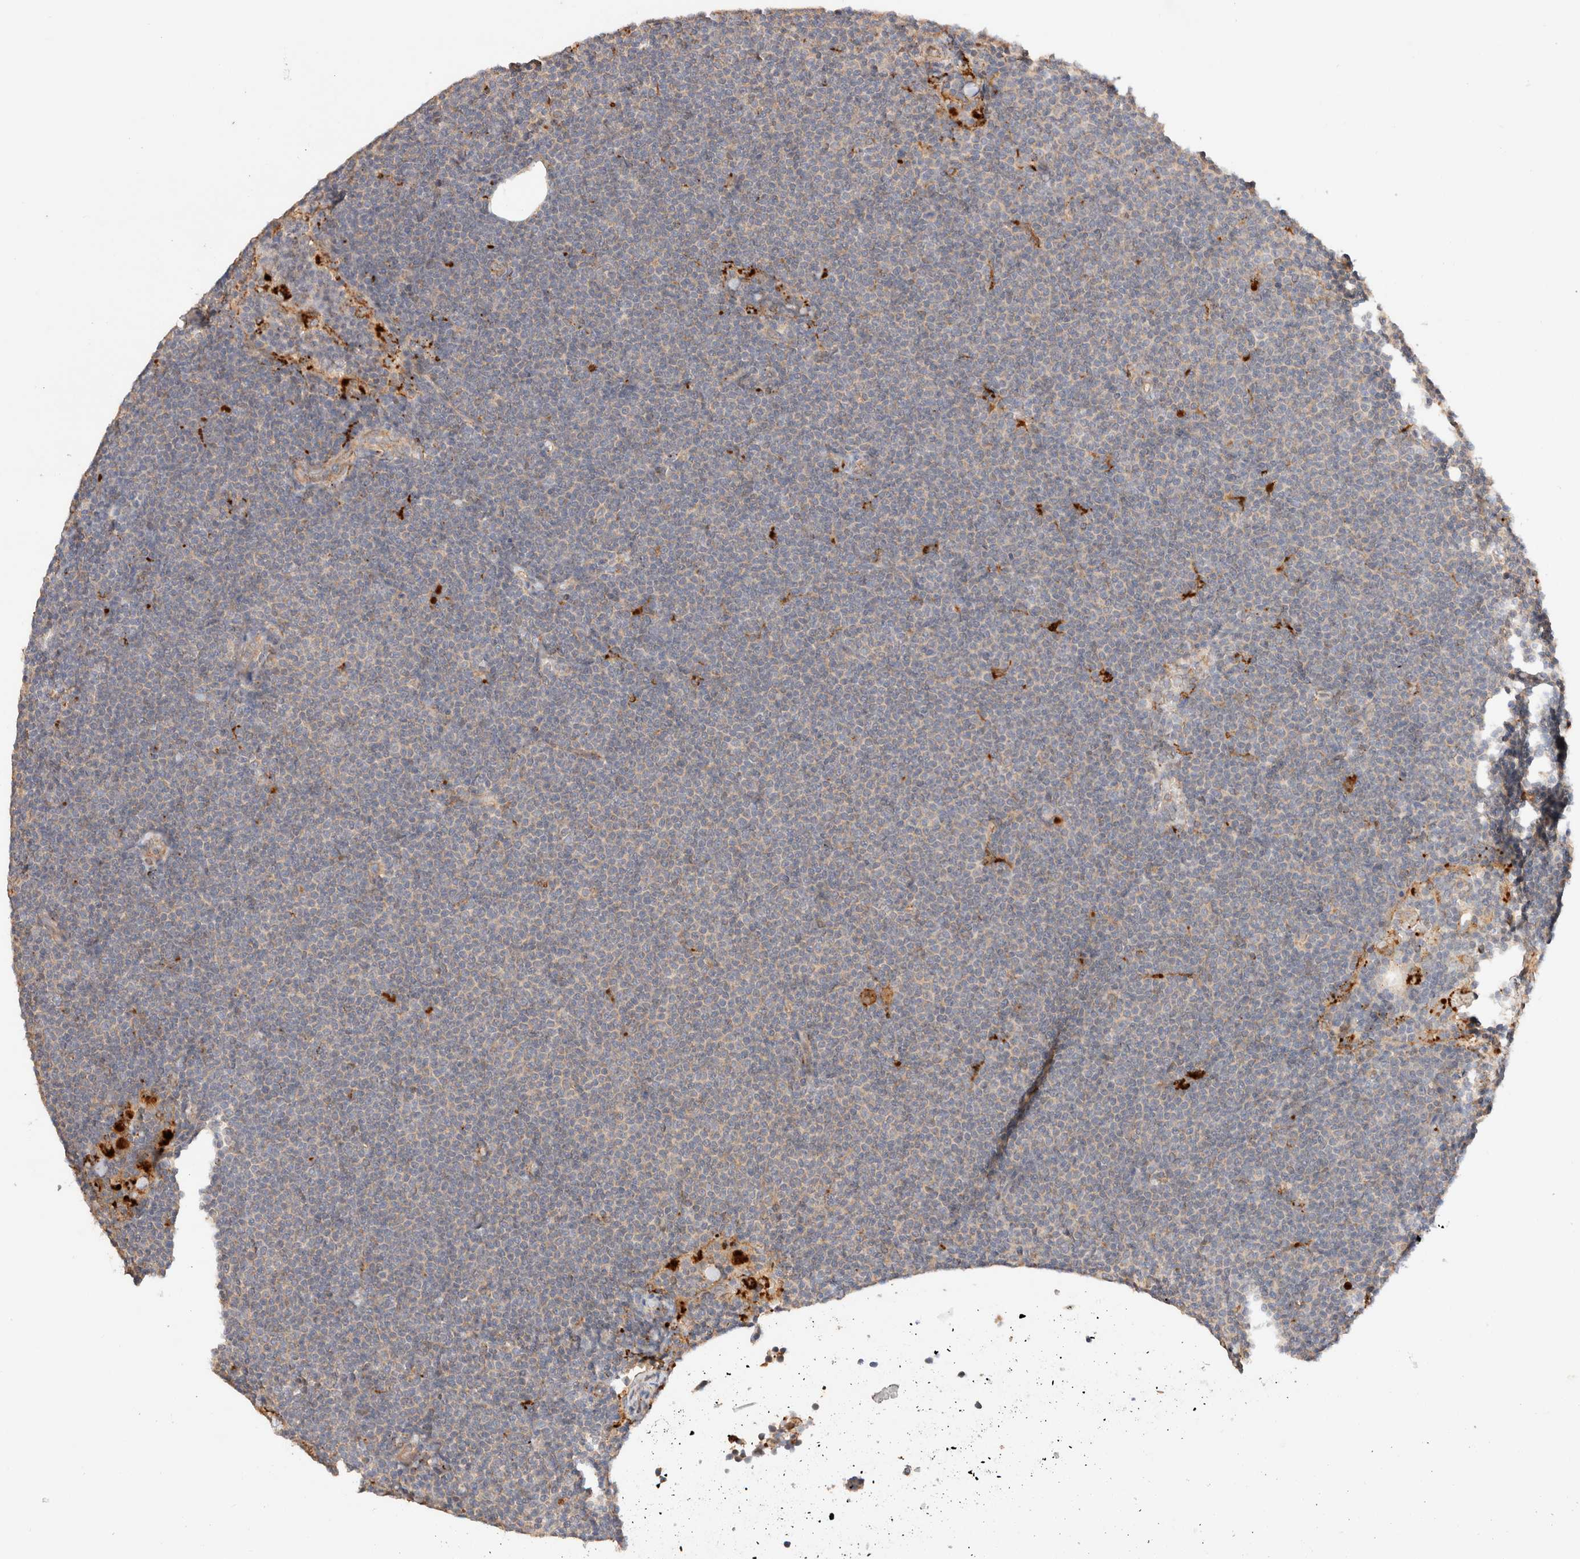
{"staining": {"intensity": "weak", "quantity": "<25%", "location": "cytoplasmic/membranous"}, "tissue": "lymphoma", "cell_type": "Tumor cells", "image_type": "cancer", "snomed": [{"axis": "morphology", "description": "Malignant lymphoma, non-Hodgkin's type, Low grade"}, {"axis": "topography", "description": "Lymph node"}], "caption": "High magnification brightfield microscopy of lymphoma stained with DAB (brown) and counterstained with hematoxylin (blue): tumor cells show no significant expression.", "gene": "RABEPK", "patient": {"sex": "female", "age": 53}}